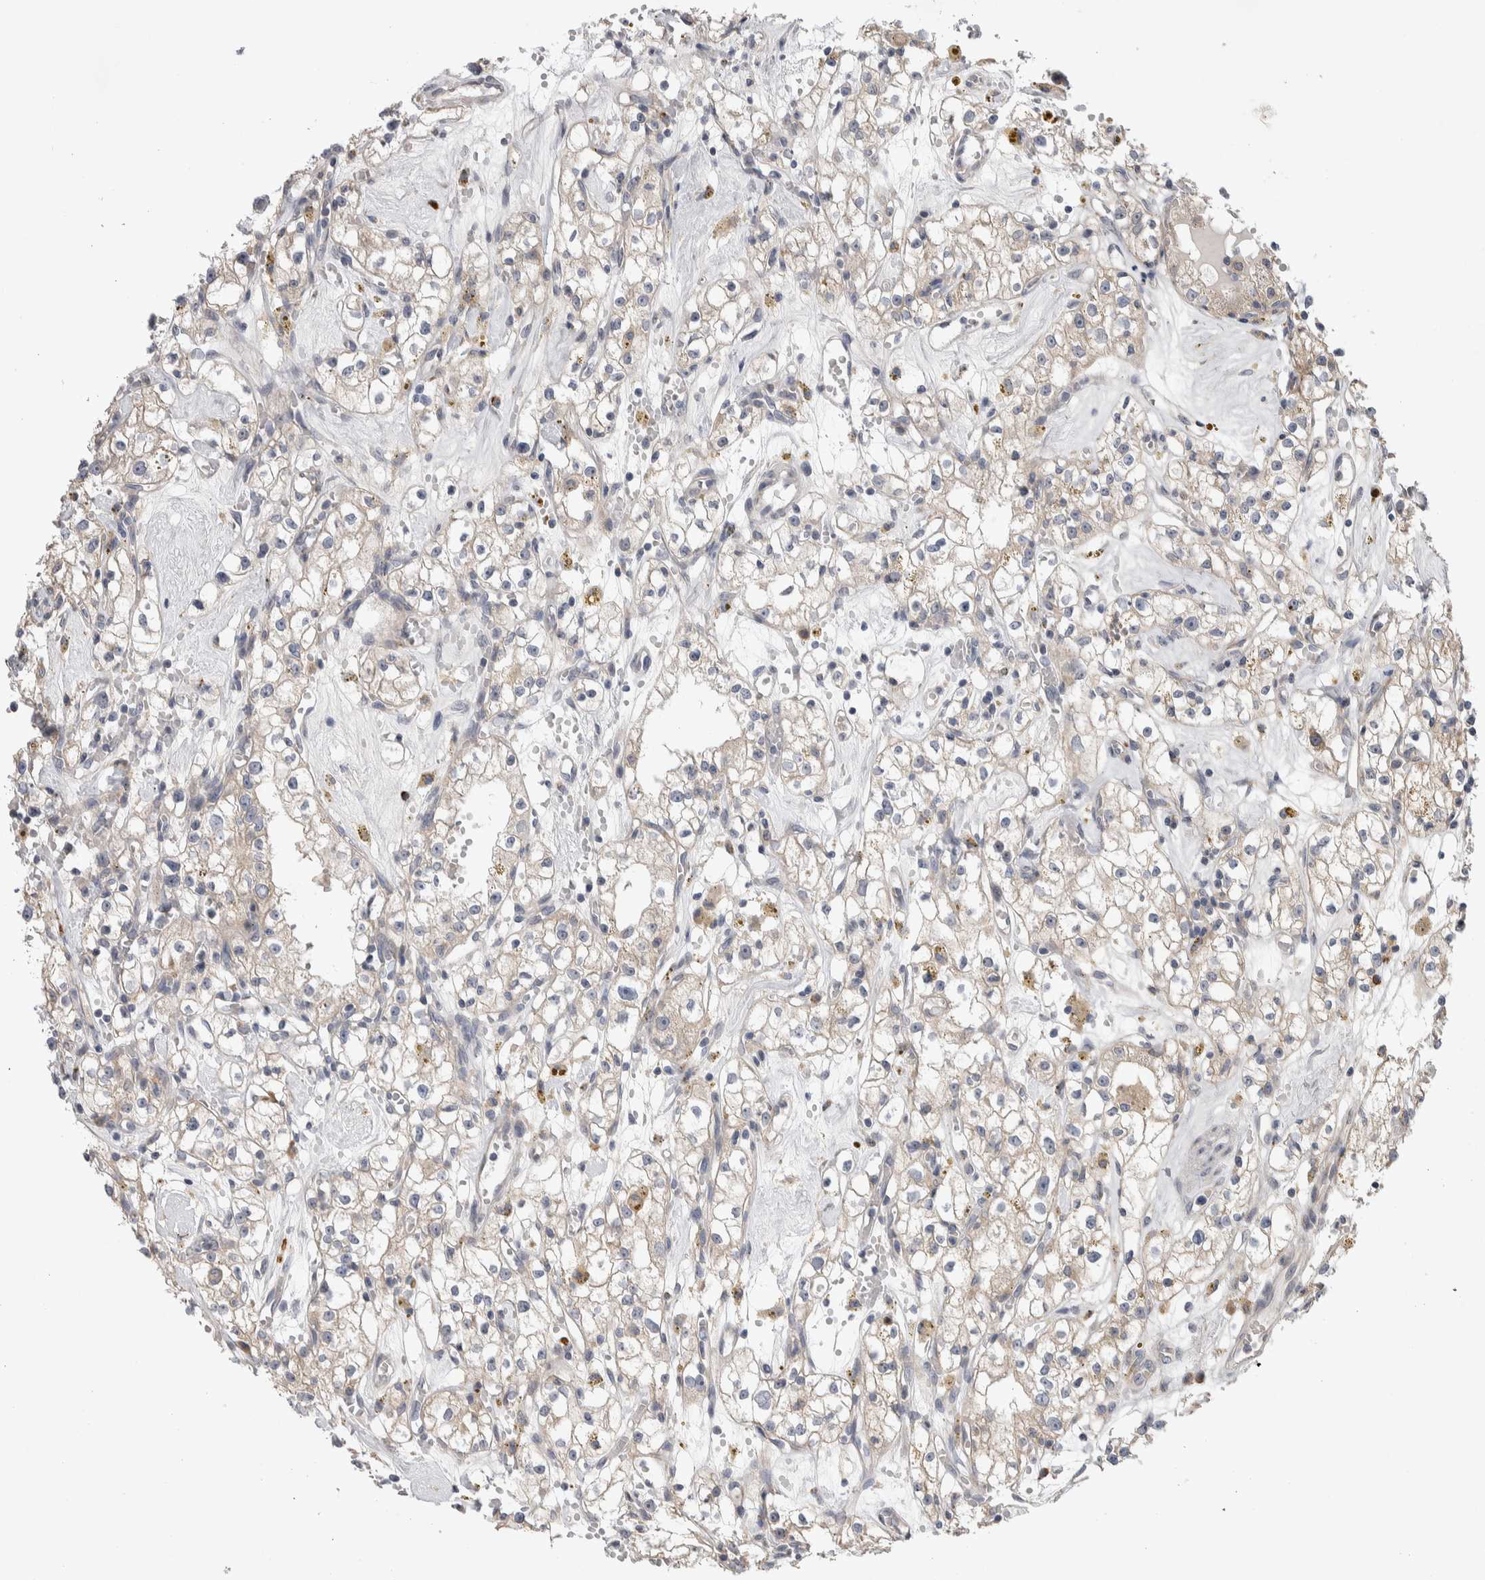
{"staining": {"intensity": "weak", "quantity": "25%-75%", "location": "cytoplasmic/membranous"}, "tissue": "renal cancer", "cell_type": "Tumor cells", "image_type": "cancer", "snomed": [{"axis": "morphology", "description": "Adenocarcinoma, NOS"}, {"axis": "topography", "description": "Kidney"}], "caption": "A low amount of weak cytoplasmic/membranous positivity is identified in approximately 25%-75% of tumor cells in renal adenocarcinoma tissue.", "gene": "IBTK", "patient": {"sex": "male", "age": 56}}